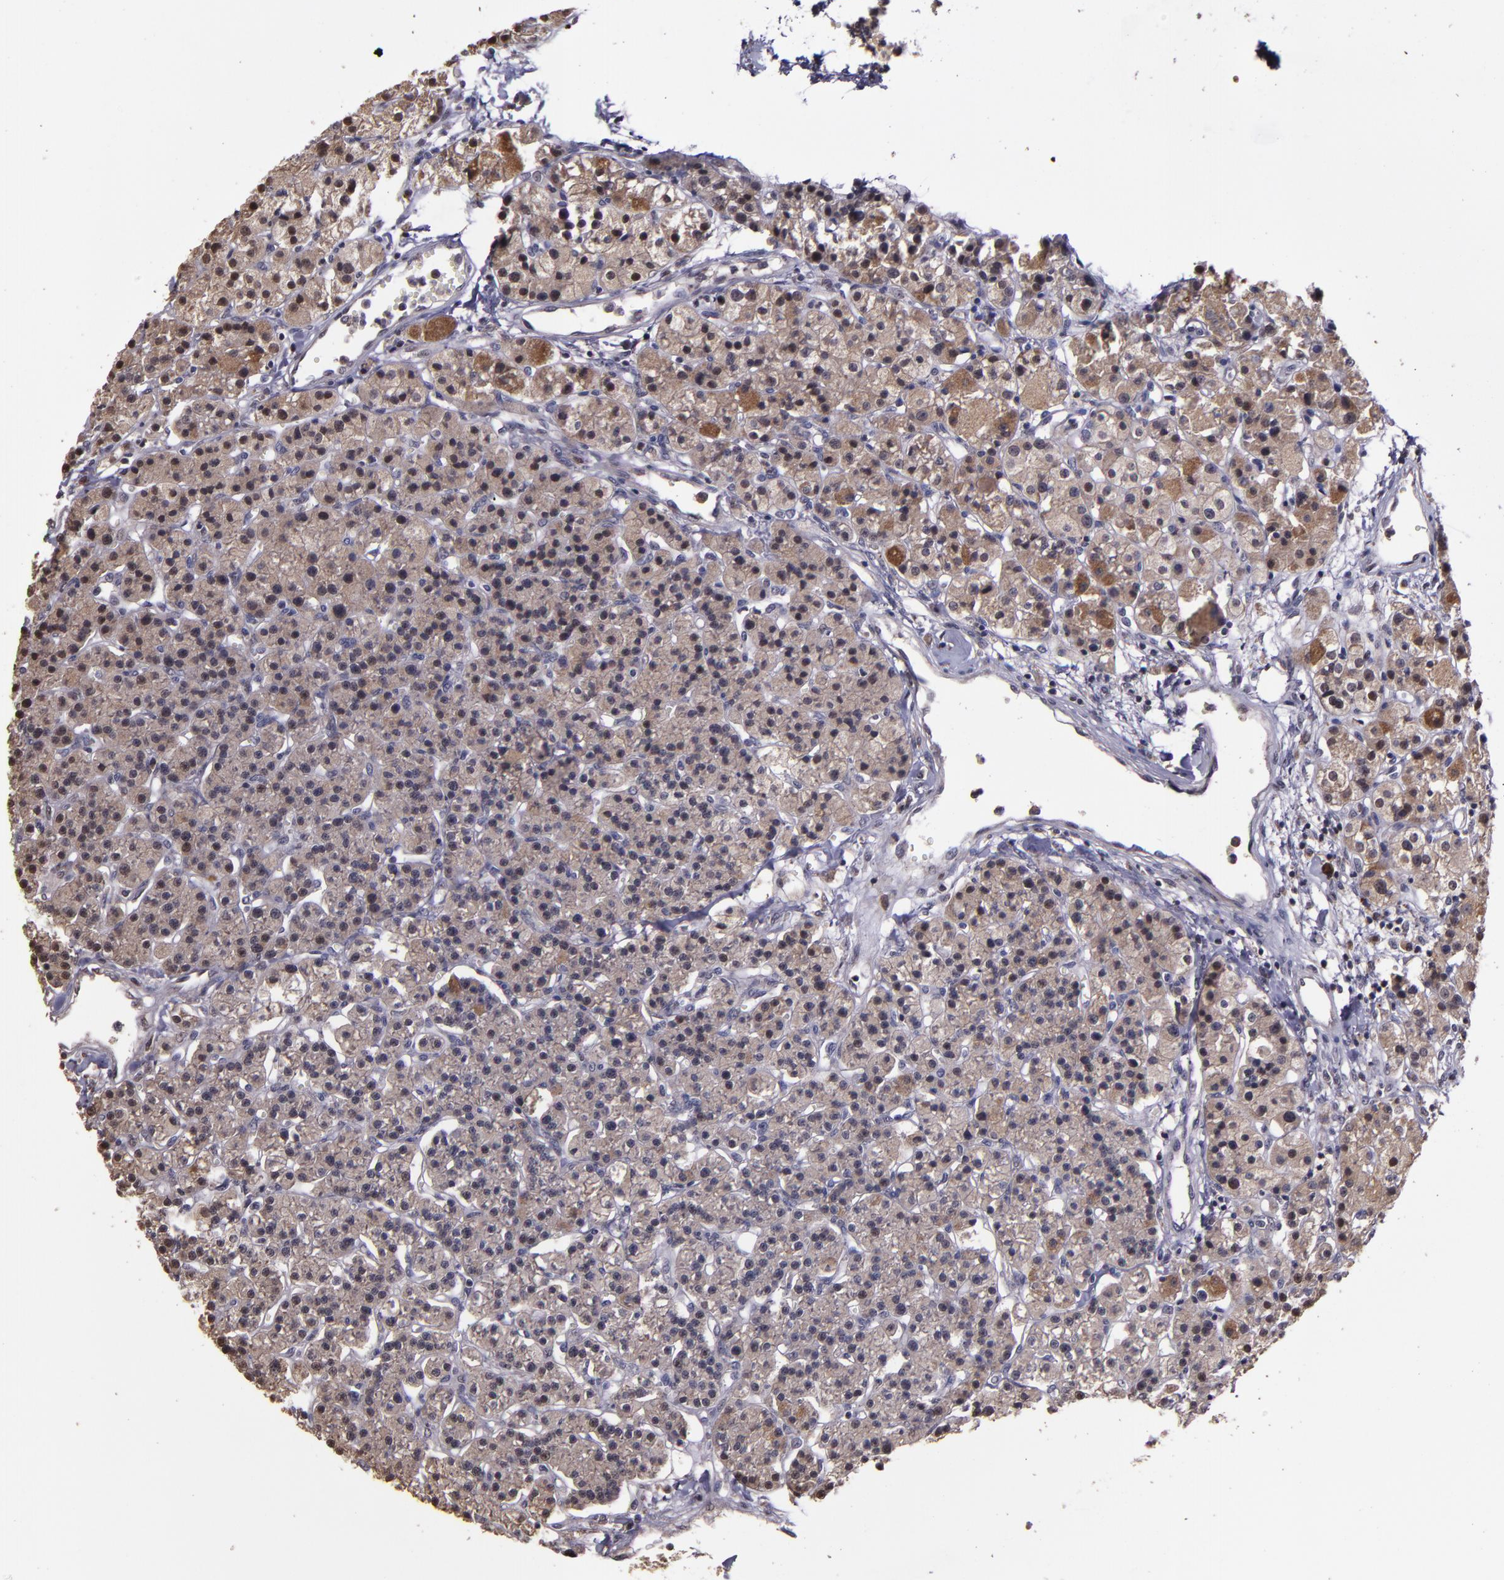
{"staining": {"intensity": "moderate", "quantity": ">75%", "location": "cytoplasmic/membranous"}, "tissue": "parathyroid gland", "cell_type": "Glandular cells", "image_type": "normal", "snomed": [{"axis": "morphology", "description": "Normal tissue, NOS"}, {"axis": "topography", "description": "Parathyroid gland"}], "caption": "Immunohistochemistry (IHC) micrograph of unremarkable parathyroid gland: parathyroid gland stained using immunohistochemistry shows medium levels of moderate protein expression localized specifically in the cytoplasmic/membranous of glandular cells, appearing as a cytoplasmic/membranous brown color.", "gene": "SERPINF2", "patient": {"sex": "female", "age": 58}}